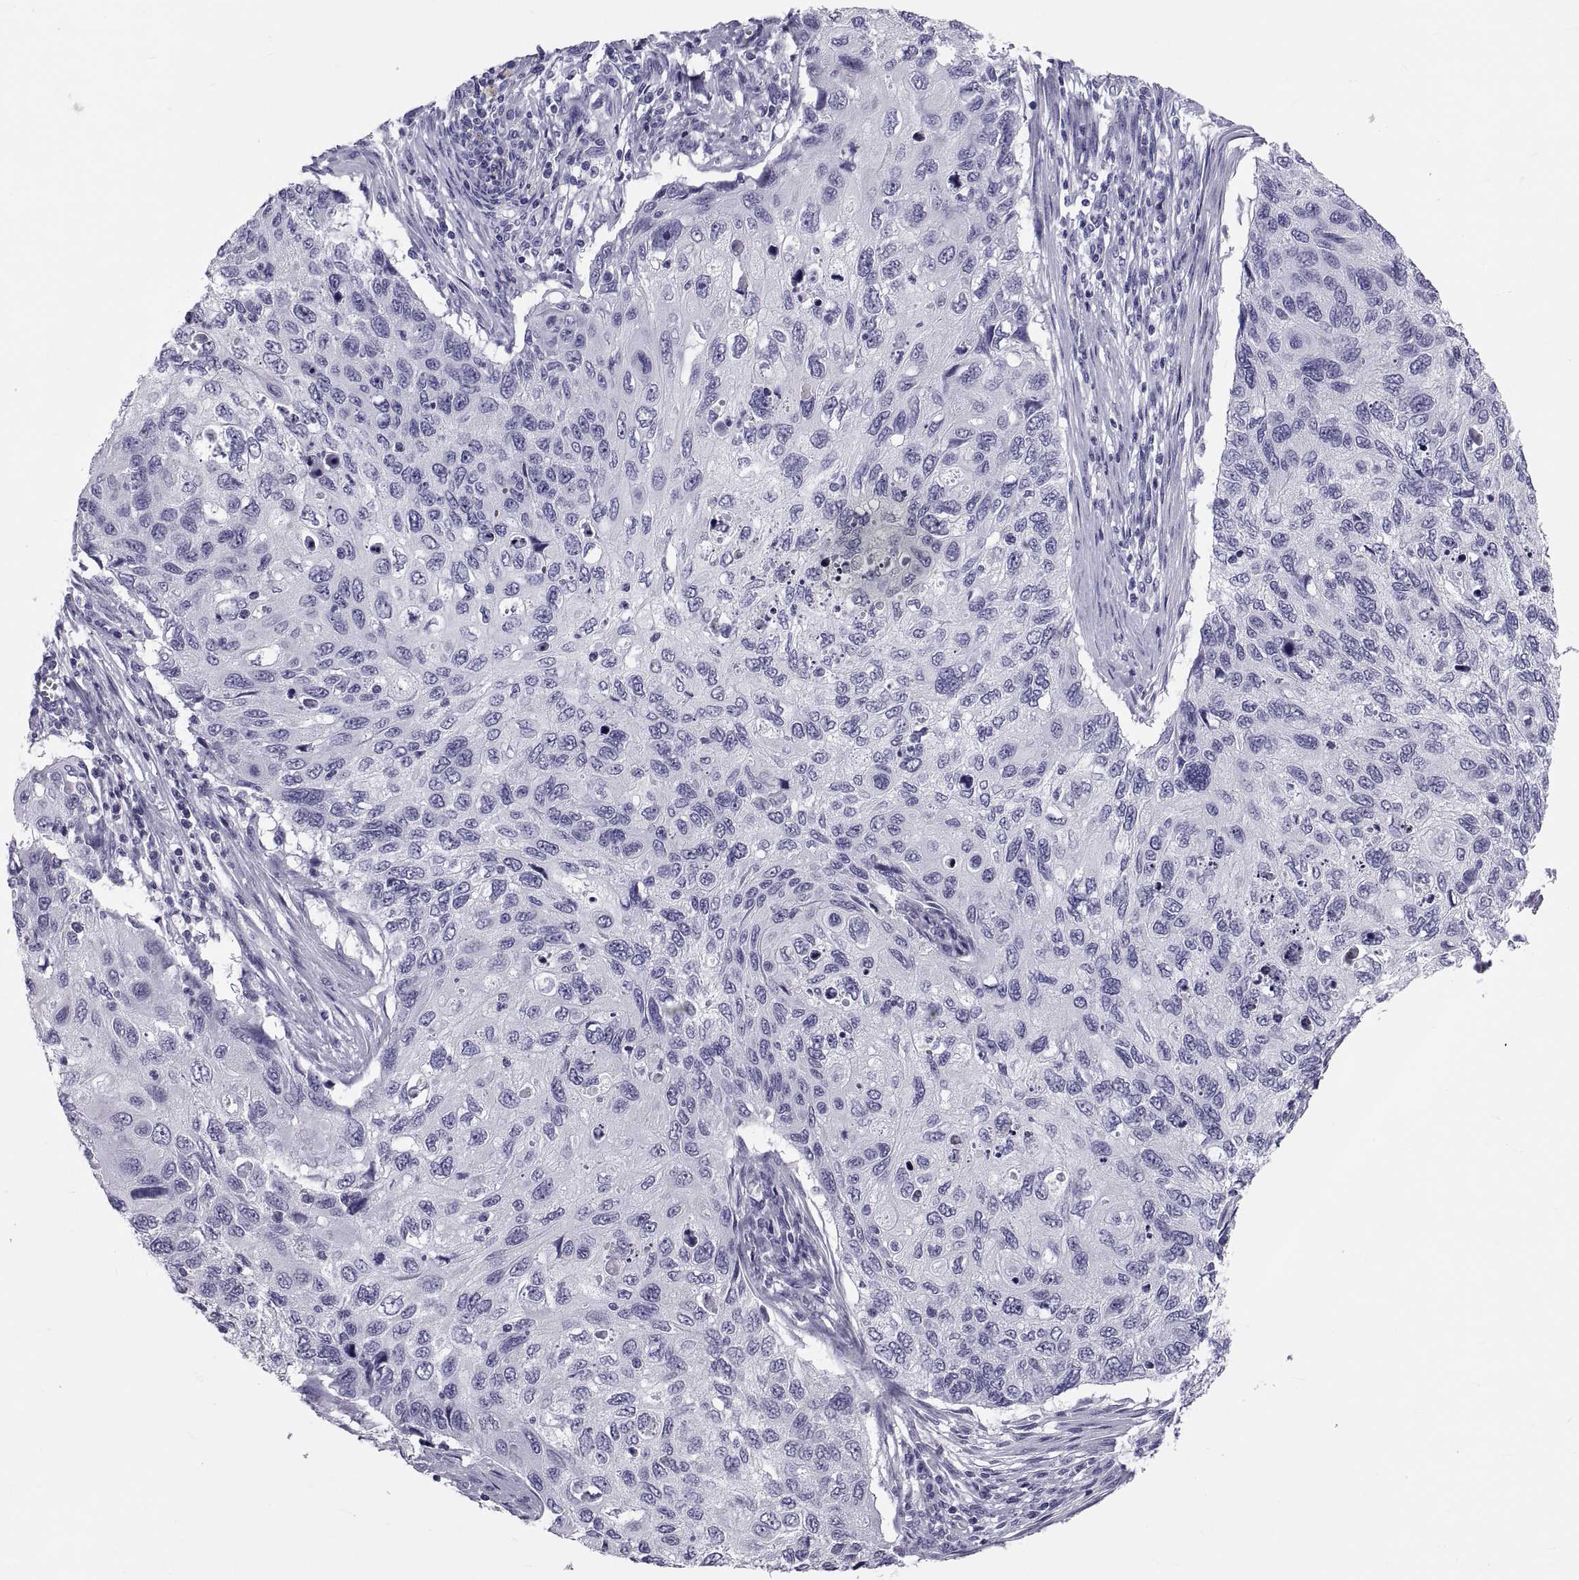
{"staining": {"intensity": "negative", "quantity": "none", "location": "none"}, "tissue": "cervical cancer", "cell_type": "Tumor cells", "image_type": "cancer", "snomed": [{"axis": "morphology", "description": "Squamous cell carcinoma, NOS"}, {"axis": "topography", "description": "Cervix"}], "caption": "Immunohistochemistry photomicrograph of human squamous cell carcinoma (cervical) stained for a protein (brown), which demonstrates no positivity in tumor cells.", "gene": "DEFB129", "patient": {"sex": "female", "age": 70}}